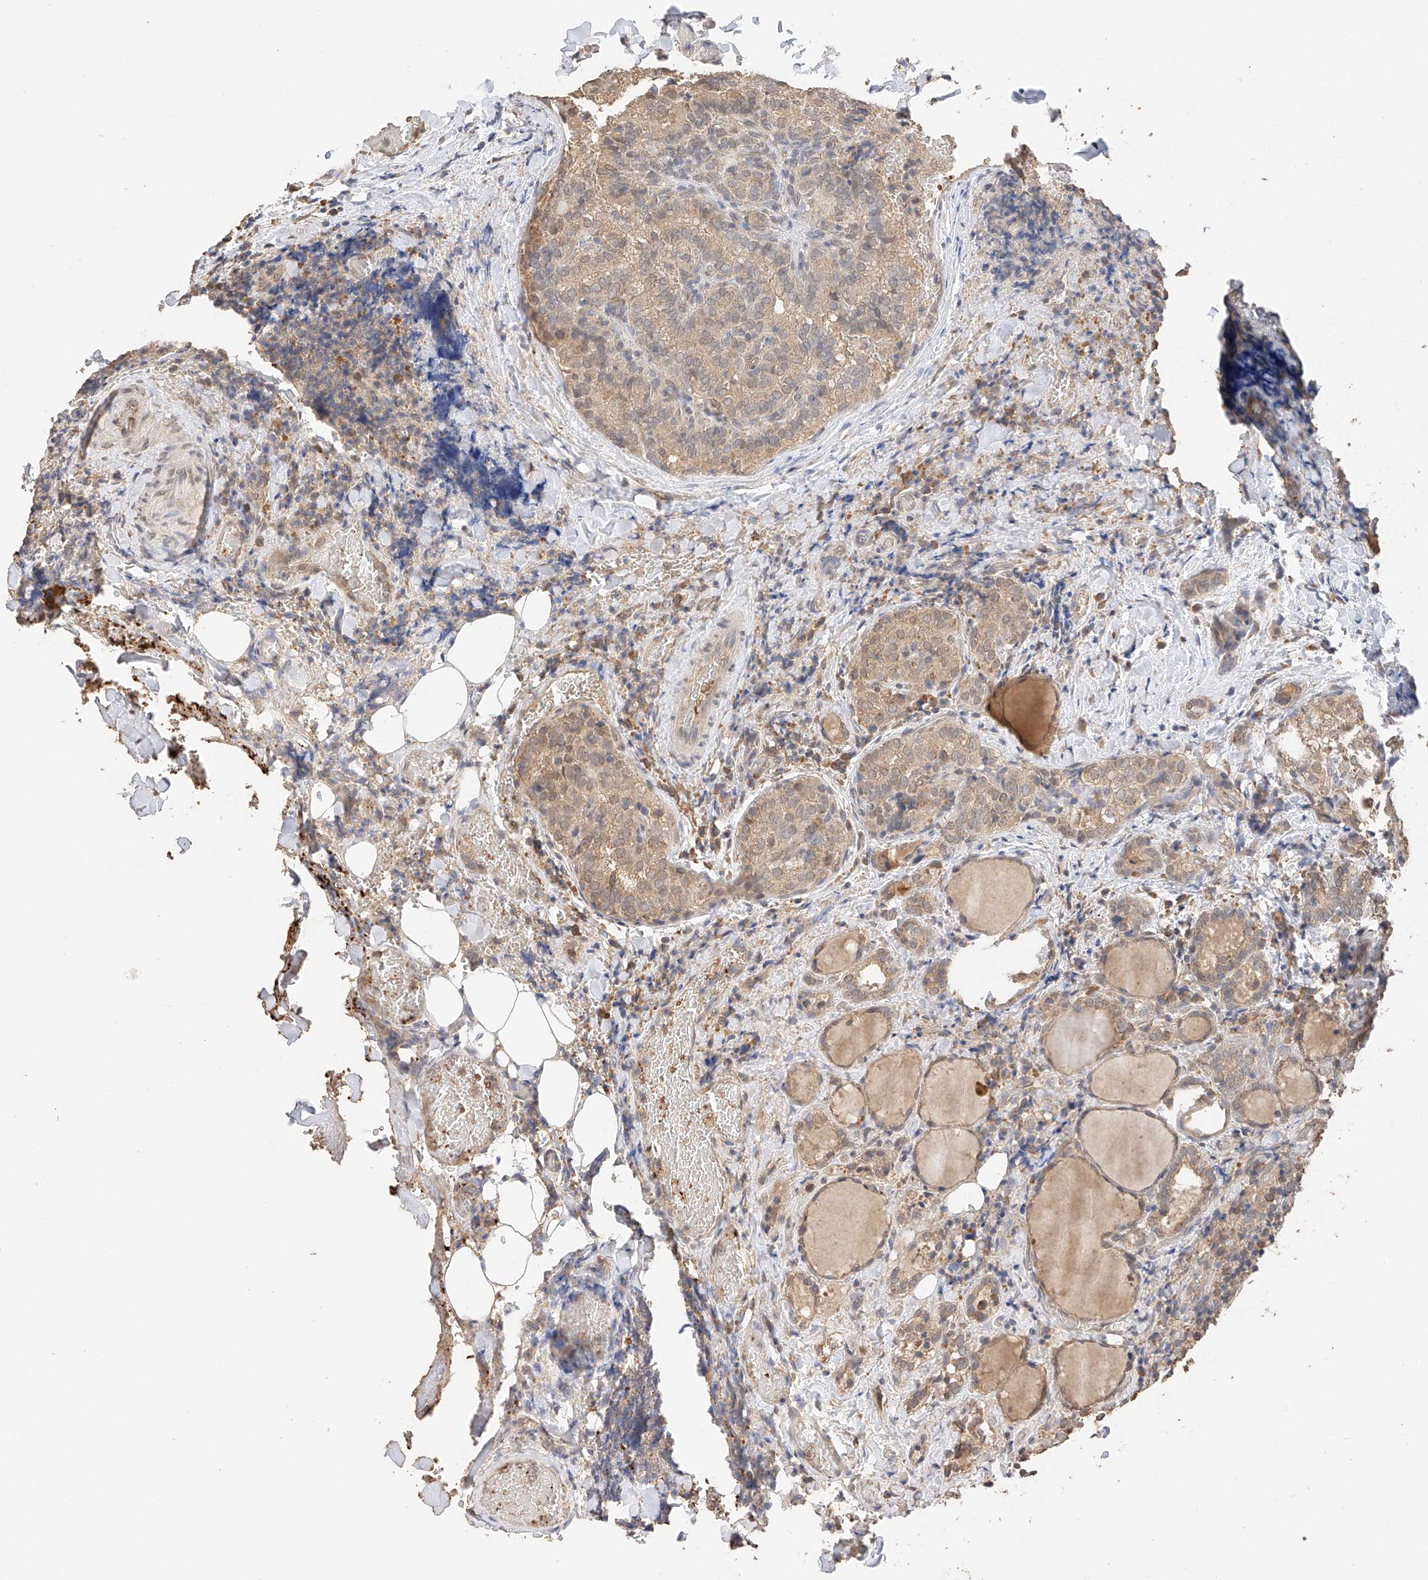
{"staining": {"intensity": "moderate", "quantity": "25%-75%", "location": "cytoplasmic/membranous,nuclear"}, "tissue": "thyroid cancer", "cell_type": "Tumor cells", "image_type": "cancer", "snomed": [{"axis": "morphology", "description": "Normal tissue, NOS"}, {"axis": "morphology", "description": "Papillary adenocarcinoma, NOS"}, {"axis": "topography", "description": "Thyroid gland"}], "caption": "Protein positivity by IHC displays moderate cytoplasmic/membranous and nuclear positivity in about 25%-75% of tumor cells in thyroid cancer (papillary adenocarcinoma).", "gene": "IL22RA2", "patient": {"sex": "female", "age": 30}}